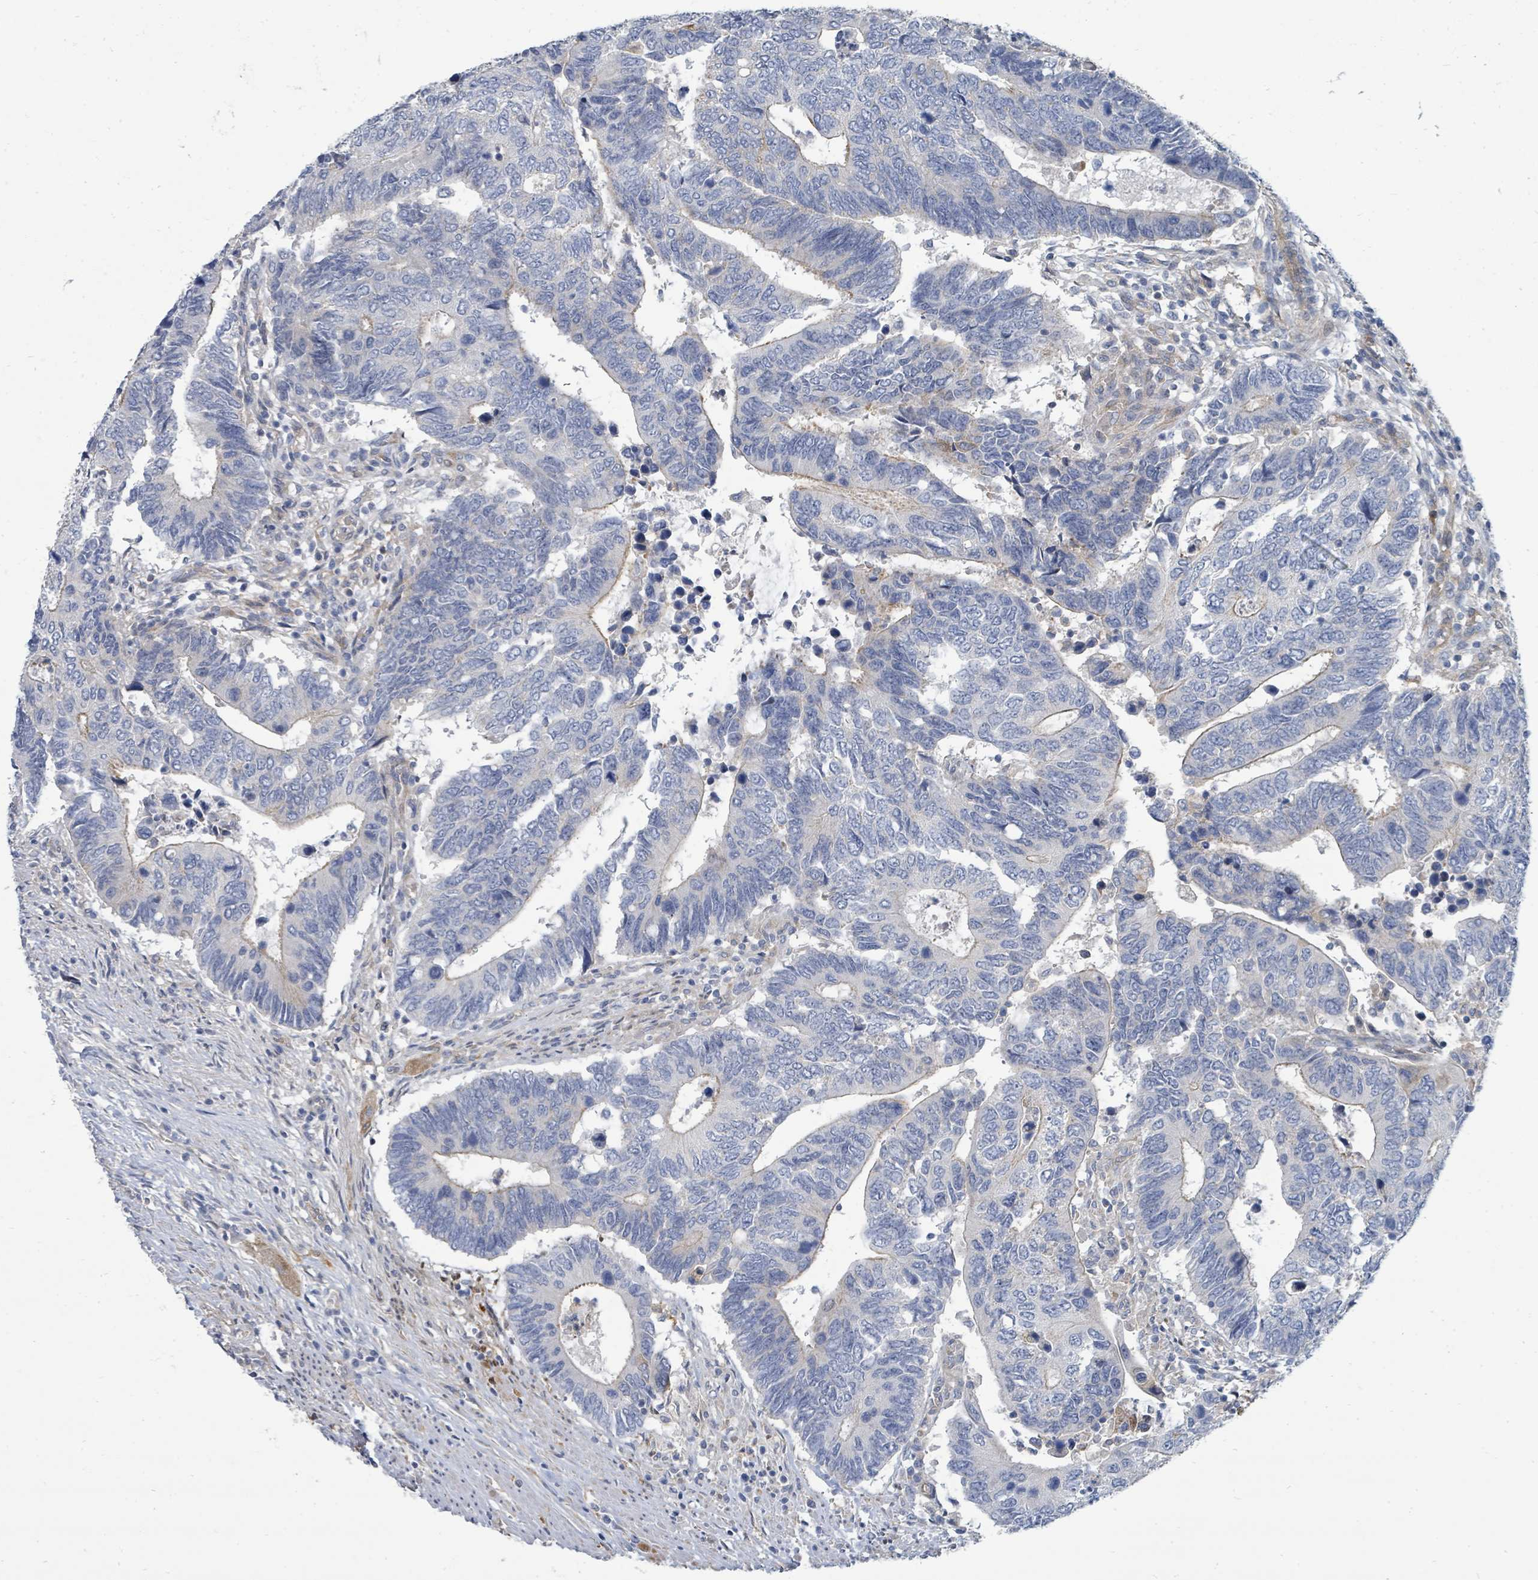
{"staining": {"intensity": "negative", "quantity": "none", "location": "none"}, "tissue": "colorectal cancer", "cell_type": "Tumor cells", "image_type": "cancer", "snomed": [{"axis": "morphology", "description": "Adenocarcinoma, NOS"}, {"axis": "topography", "description": "Colon"}], "caption": "Colorectal cancer stained for a protein using immunohistochemistry shows no positivity tumor cells.", "gene": "IFIT1", "patient": {"sex": "male", "age": 87}}